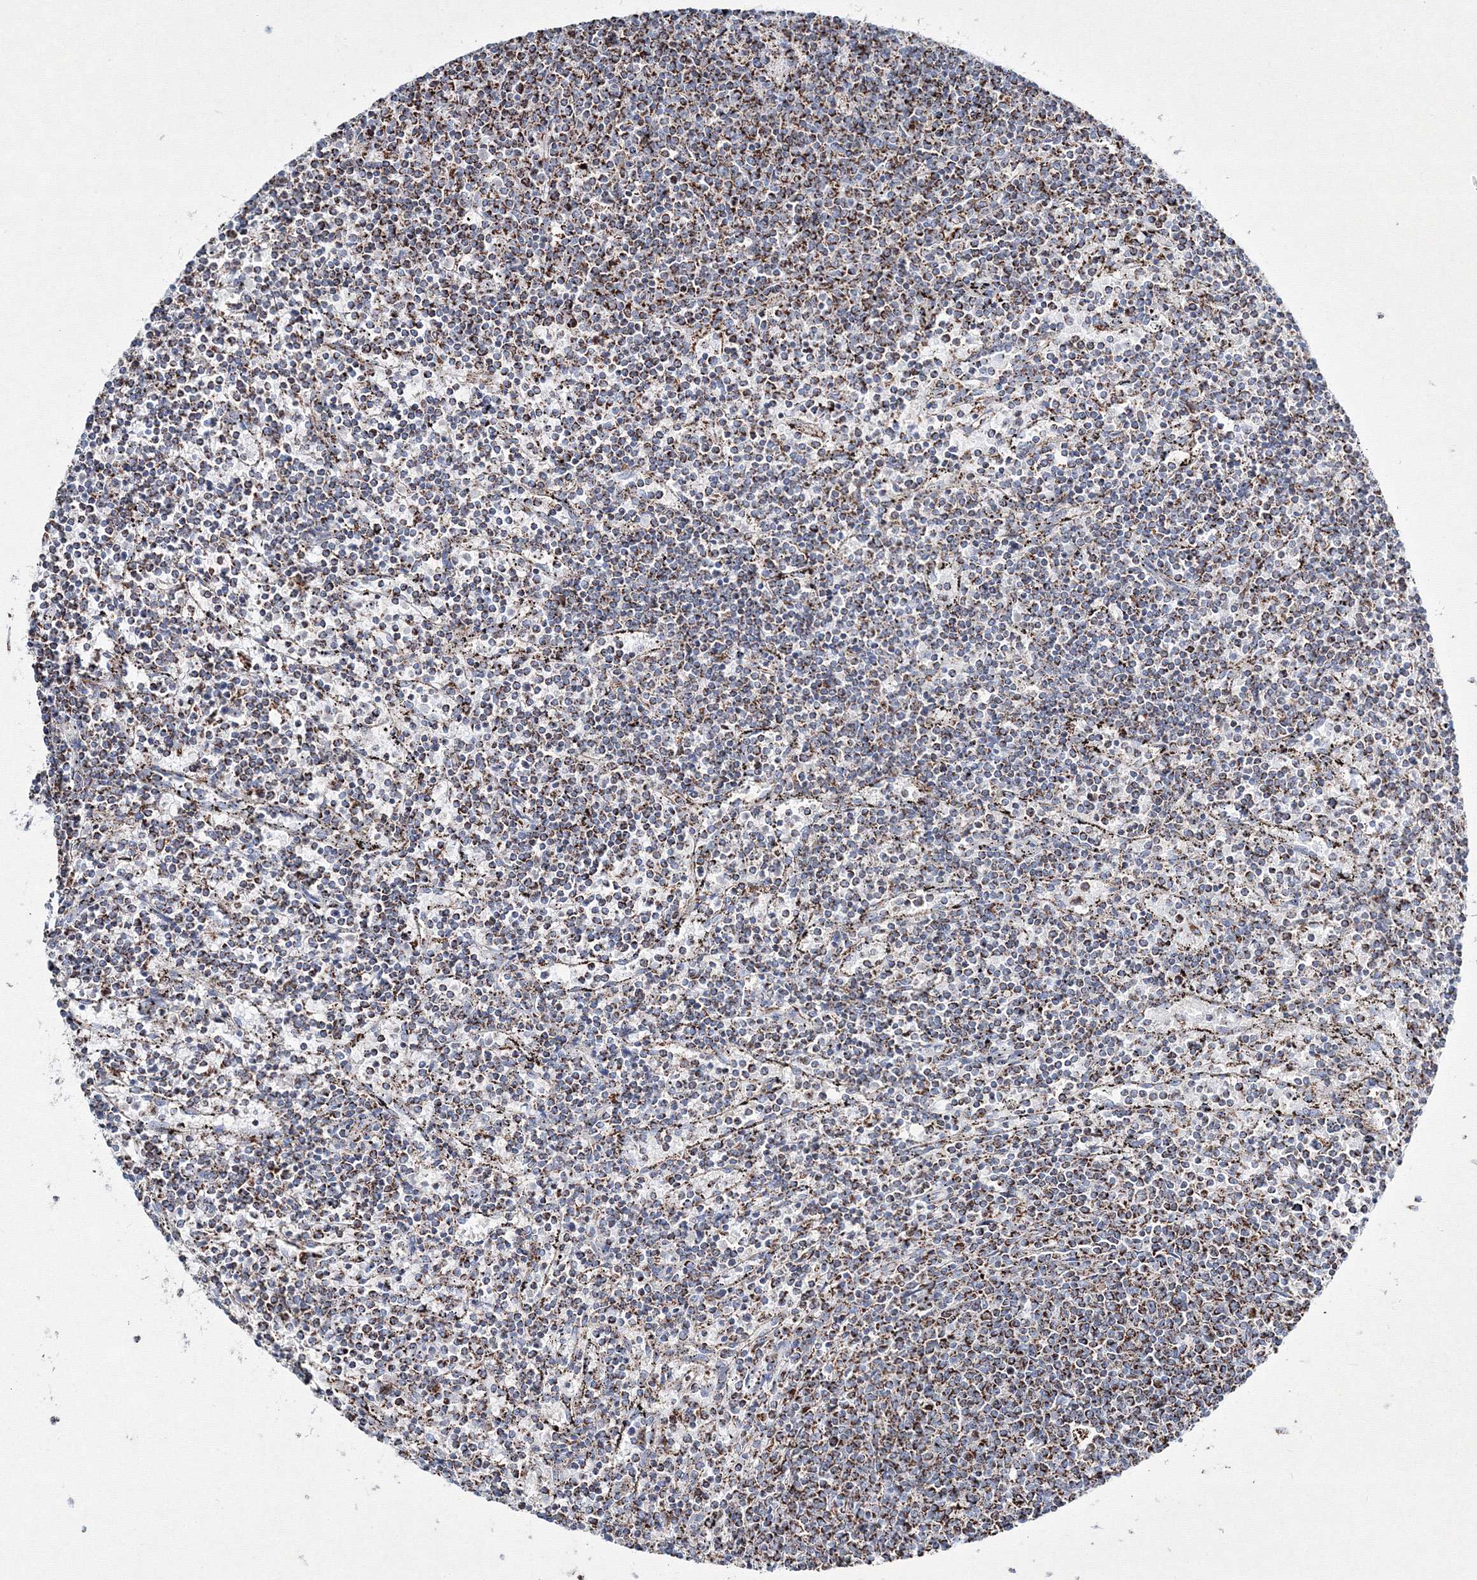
{"staining": {"intensity": "moderate", "quantity": ">75%", "location": "cytoplasmic/membranous"}, "tissue": "lymphoma", "cell_type": "Tumor cells", "image_type": "cancer", "snomed": [{"axis": "morphology", "description": "Malignant lymphoma, non-Hodgkin's type, Low grade"}, {"axis": "topography", "description": "Spleen"}], "caption": "About >75% of tumor cells in lymphoma exhibit moderate cytoplasmic/membranous protein expression as visualized by brown immunohistochemical staining.", "gene": "IGSF9", "patient": {"sex": "female", "age": 50}}